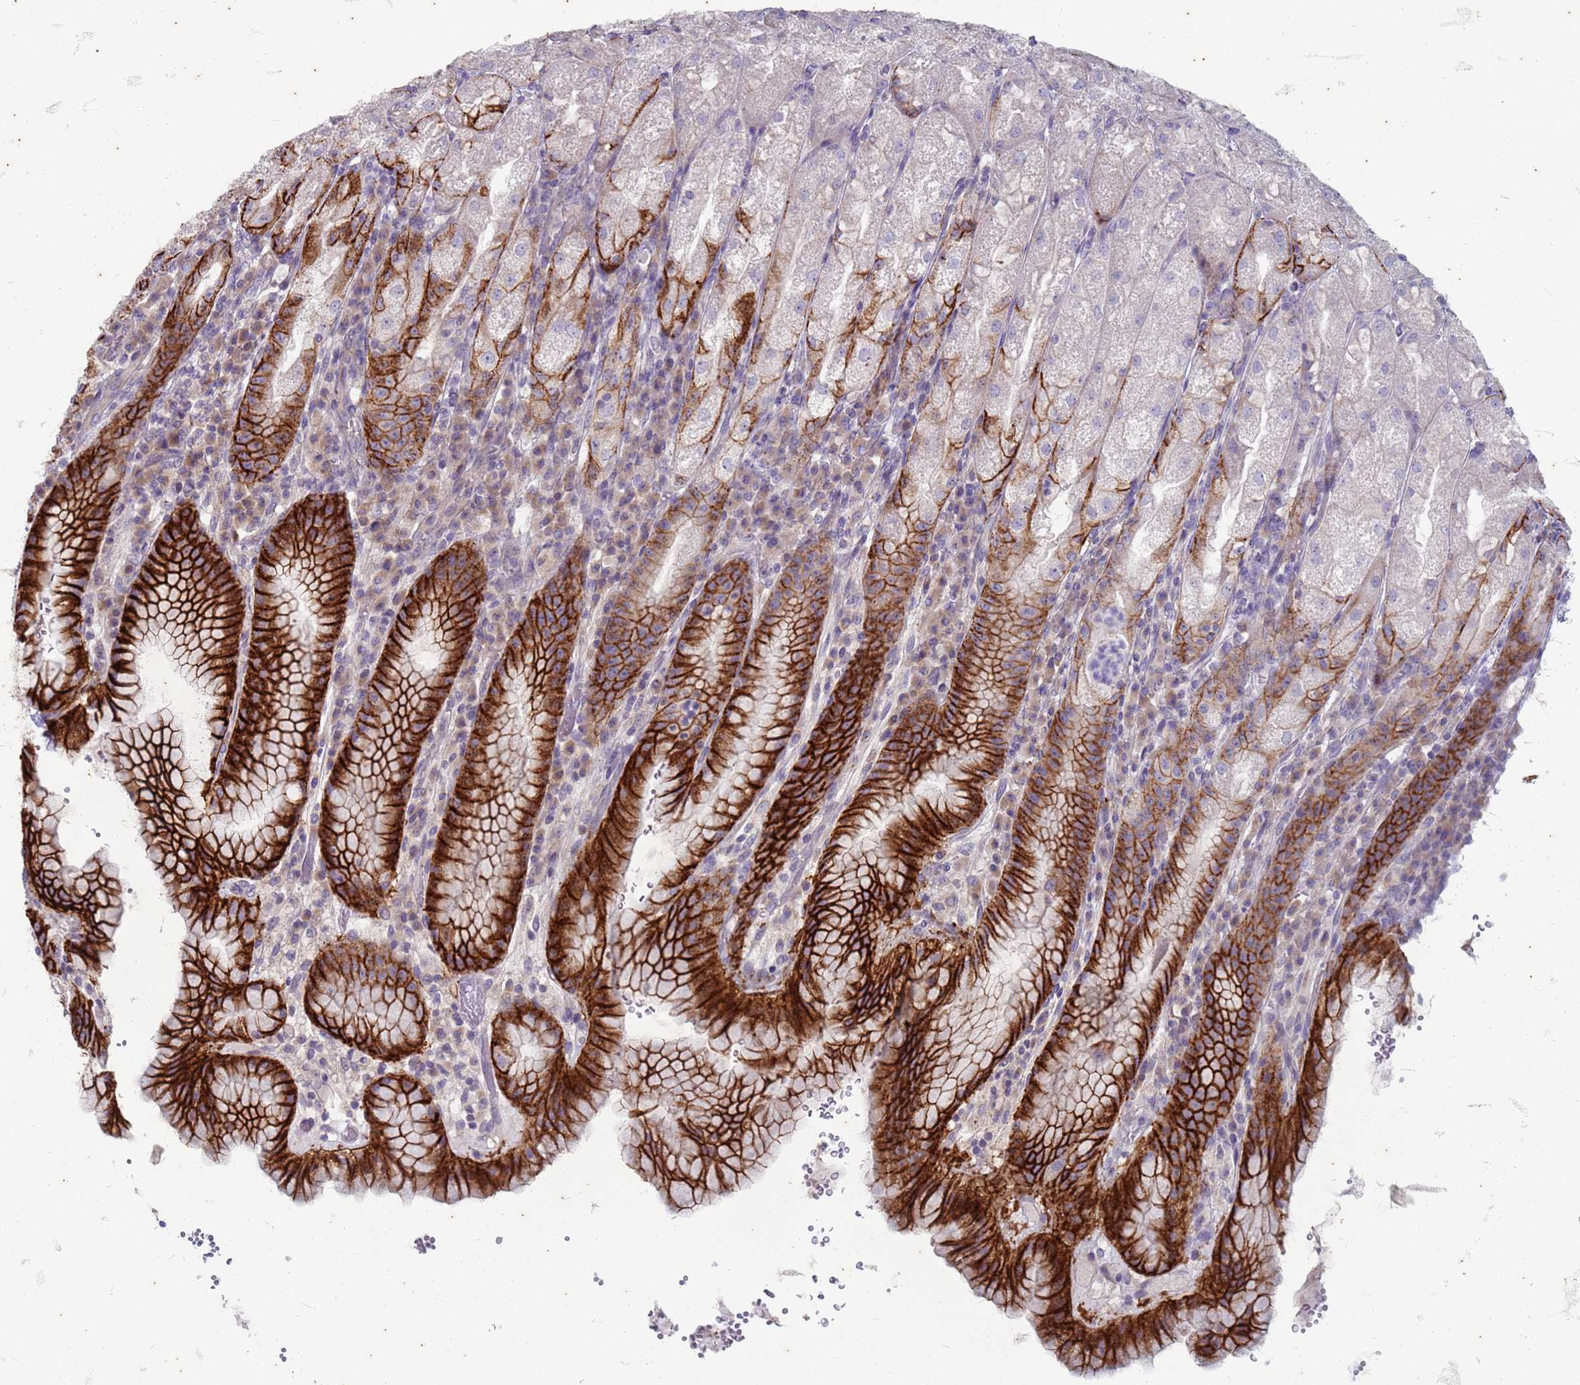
{"staining": {"intensity": "strong", "quantity": "25%-75%", "location": "cytoplasmic/membranous"}, "tissue": "stomach", "cell_type": "Glandular cells", "image_type": "normal", "snomed": [{"axis": "morphology", "description": "Normal tissue, NOS"}, {"axis": "topography", "description": "Stomach, upper"}], "caption": "DAB immunohistochemical staining of benign stomach demonstrates strong cytoplasmic/membranous protein expression in about 25%-75% of glandular cells.", "gene": "SUCO", "patient": {"sex": "male", "age": 52}}